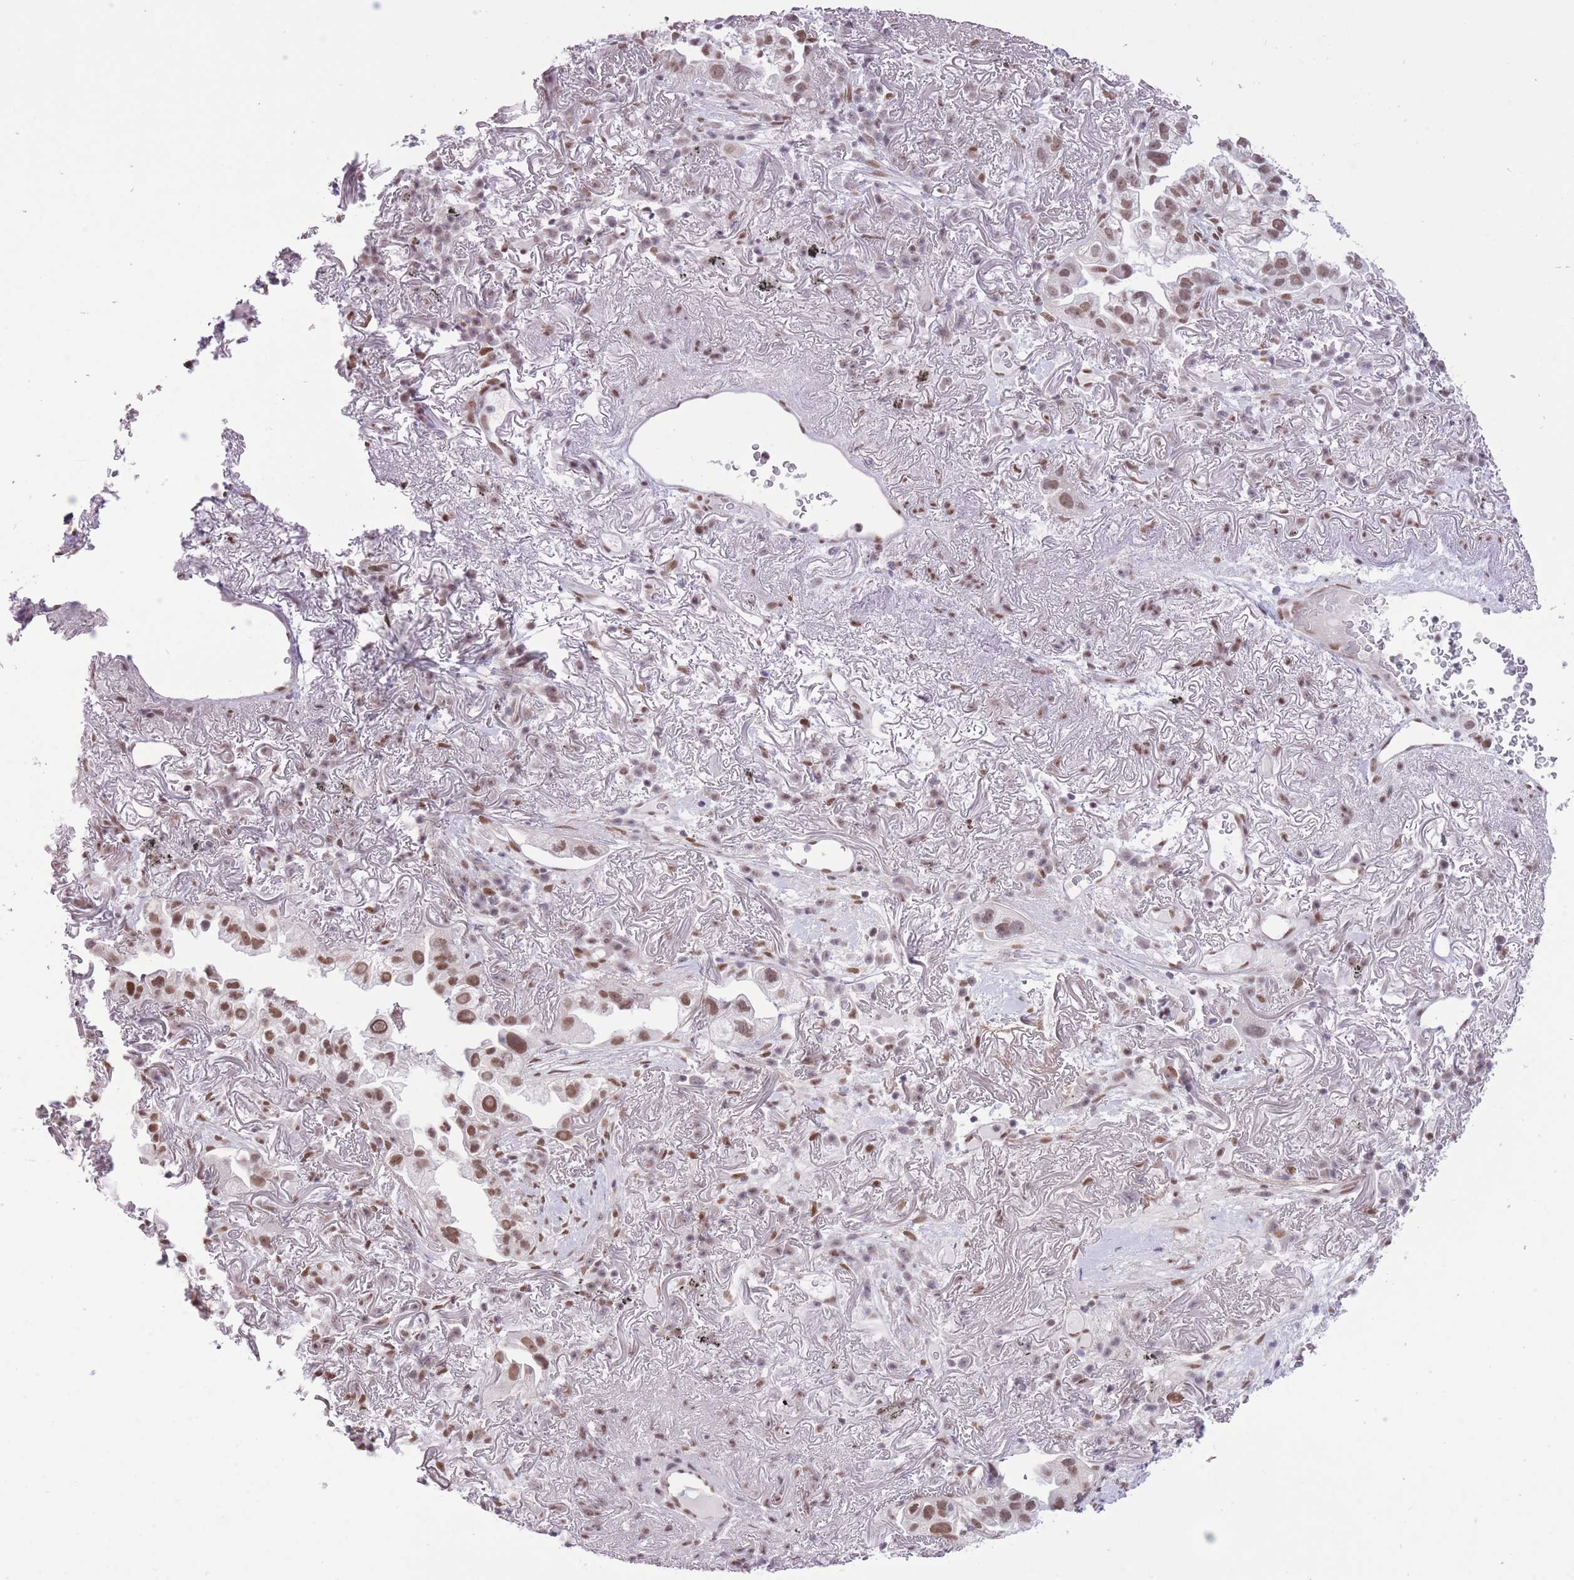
{"staining": {"intensity": "moderate", "quantity": ">75%", "location": "nuclear"}, "tissue": "lung cancer", "cell_type": "Tumor cells", "image_type": "cancer", "snomed": [{"axis": "morphology", "description": "Adenocarcinoma, NOS"}, {"axis": "topography", "description": "Lung"}], "caption": "This photomicrograph demonstrates adenocarcinoma (lung) stained with immunohistochemistry (IHC) to label a protein in brown. The nuclear of tumor cells show moderate positivity for the protein. Nuclei are counter-stained blue.", "gene": "ZBED5", "patient": {"sex": "female", "age": 69}}